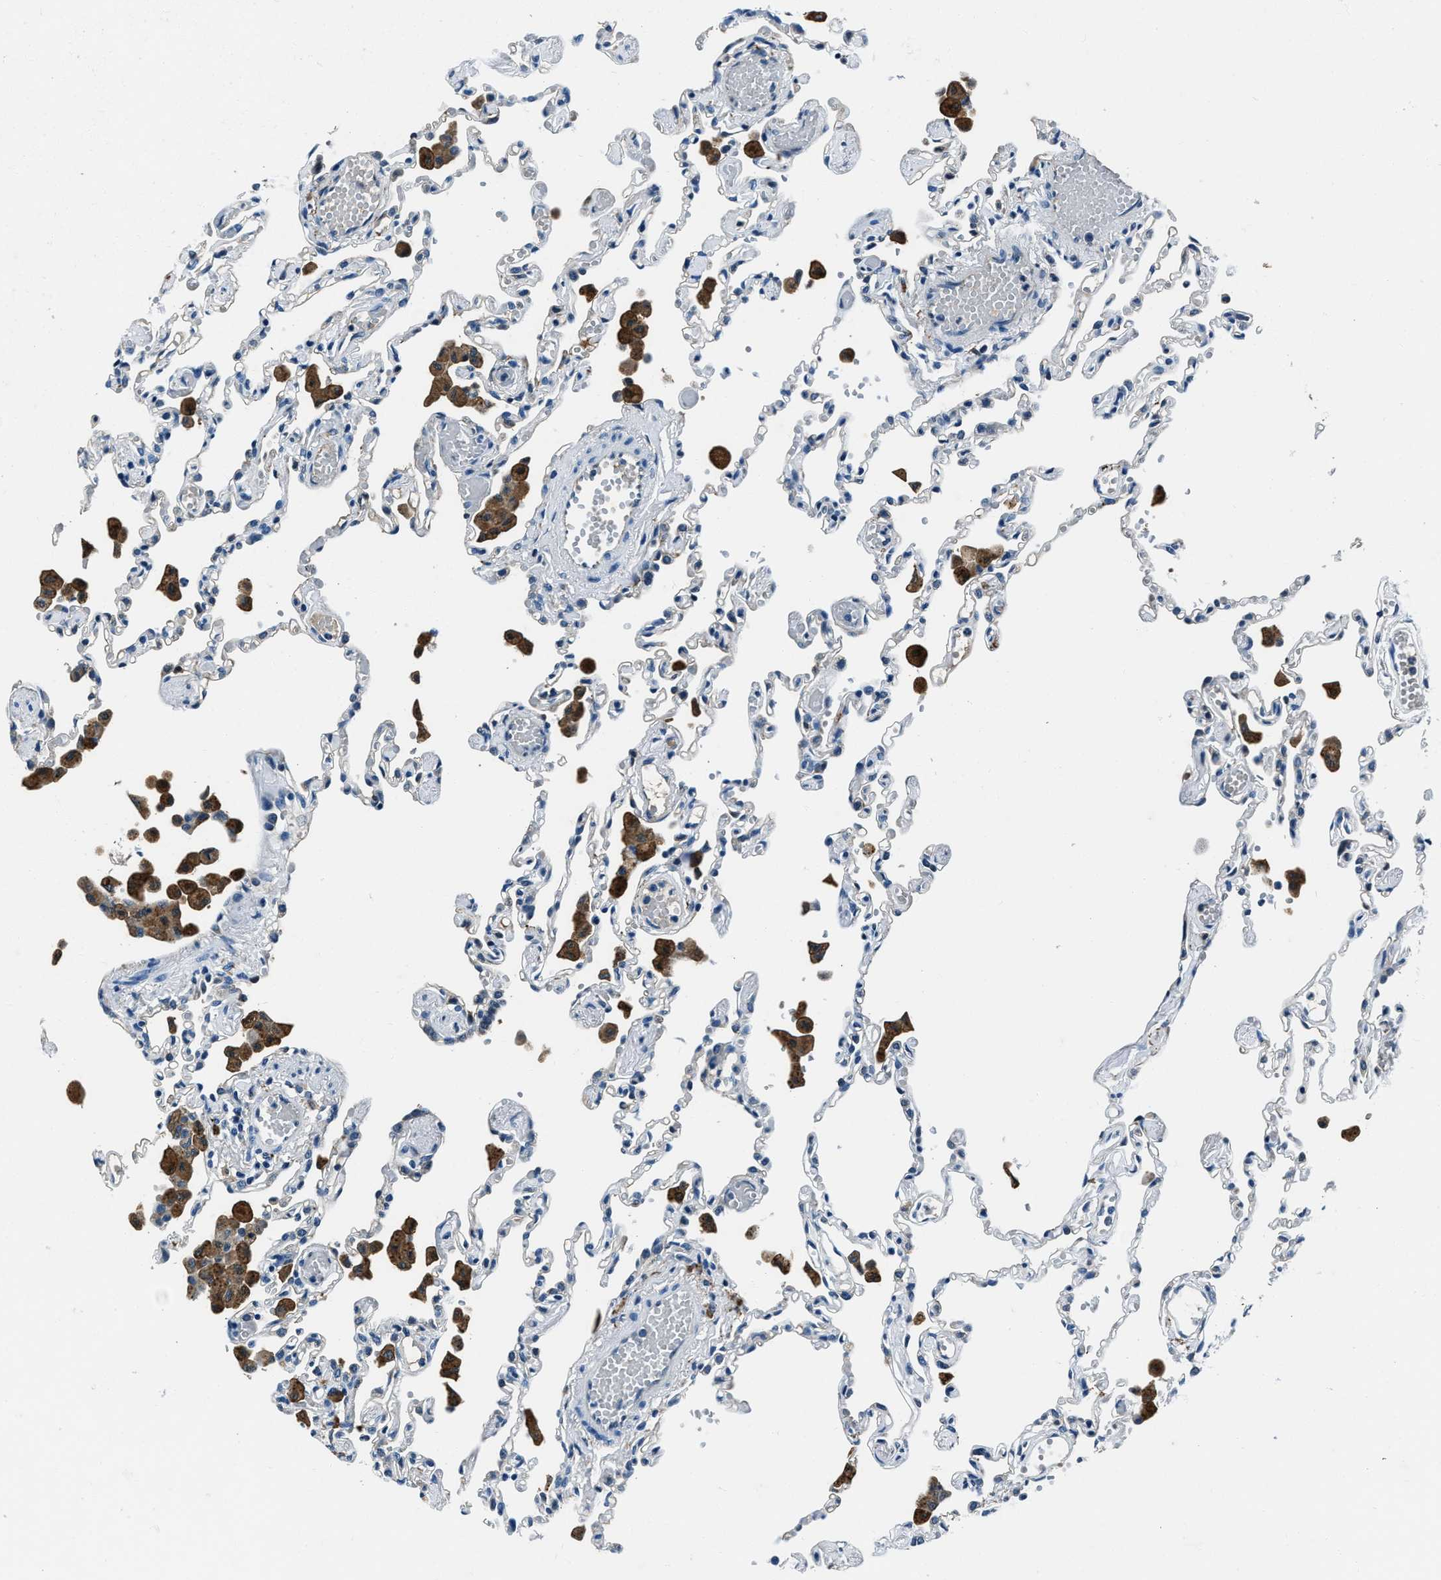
{"staining": {"intensity": "negative", "quantity": "none", "location": "none"}, "tissue": "lung", "cell_type": "Alveolar cells", "image_type": "normal", "snomed": [{"axis": "morphology", "description": "Normal tissue, NOS"}, {"axis": "topography", "description": "Bronchus"}, {"axis": "topography", "description": "Lung"}], "caption": "The photomicrograph shows no staining of alveolar cells in unremarkable lung. (DAB immunohistochemistry, high magnification).", "gene": "PTPDC1", "patient": {"sex": "female", "age": 49}}